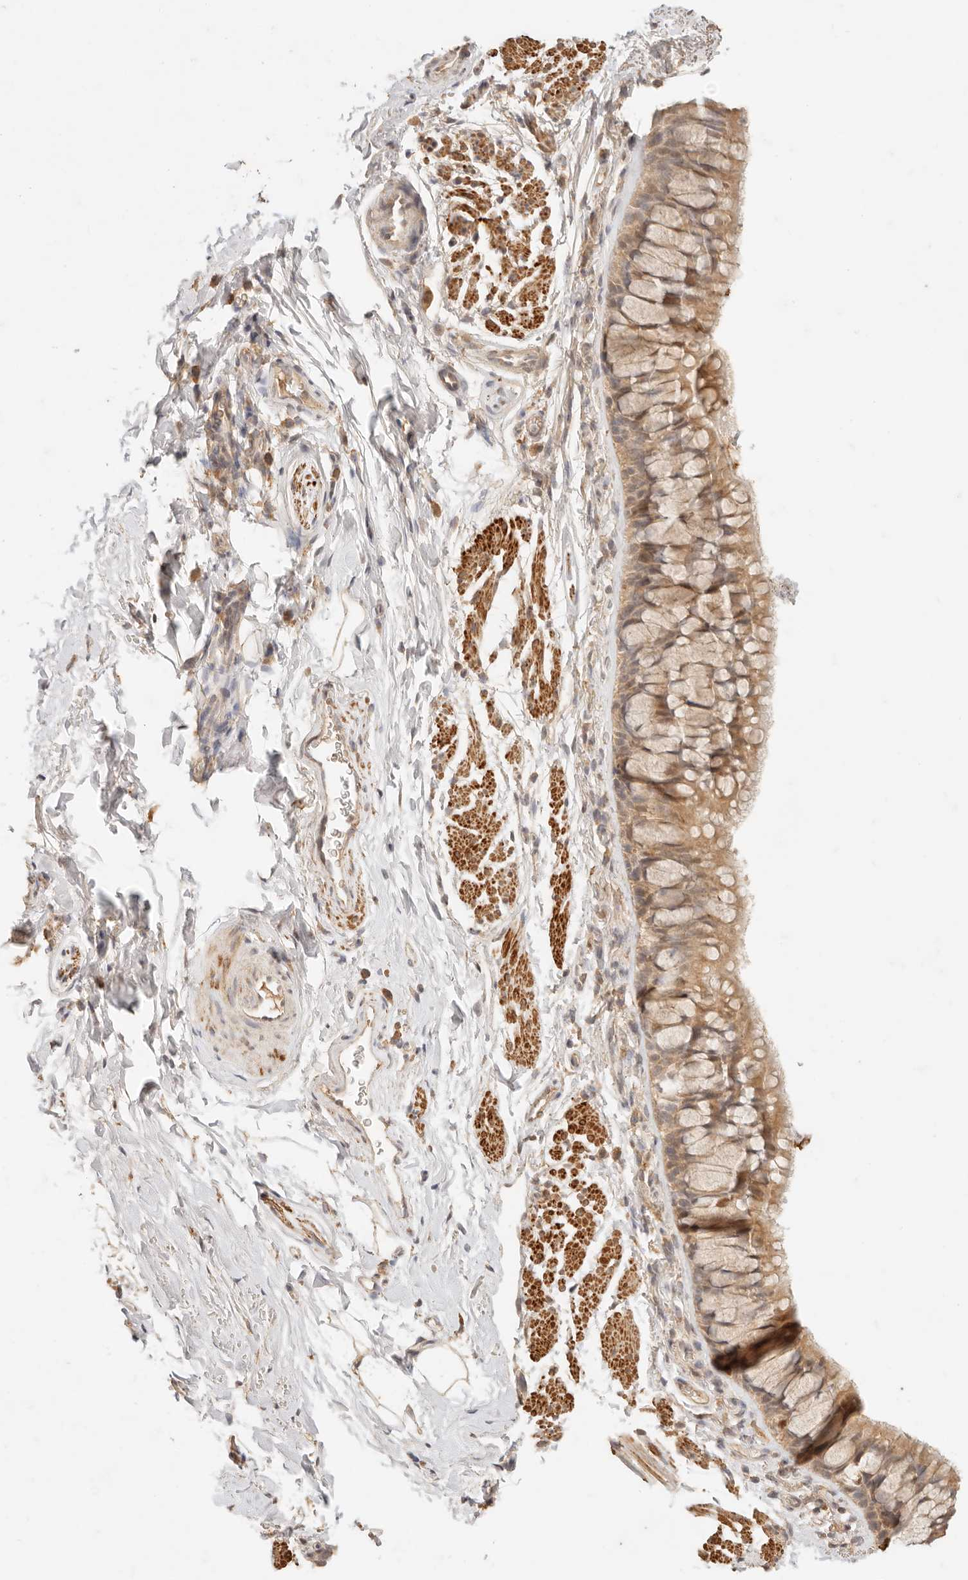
{"staining": {"intensity": "moderate", "quantity": ">75%", "location": "cytoplasmic/membranous"}, "tissue": "bronchus", "cell_type": "Respiratory epithelial cells", "image_type": "normal", "snomed": [{"axis": "morphology", "description": "Normal tissue, NOS"}, {"axis": "topography", "description": "Cartilage tissue"}, {"axis": "topography", "description": "Bronchus"}], "caption": "Approximately >75% of respiratory epithelial cells in benign human bronchus show moderate cytoplasmic/membranous protein expression as visualized by brown immunohistochemical staining.", "gene": "TRIM11", "patient": {"sex": "female", "age": 53}}